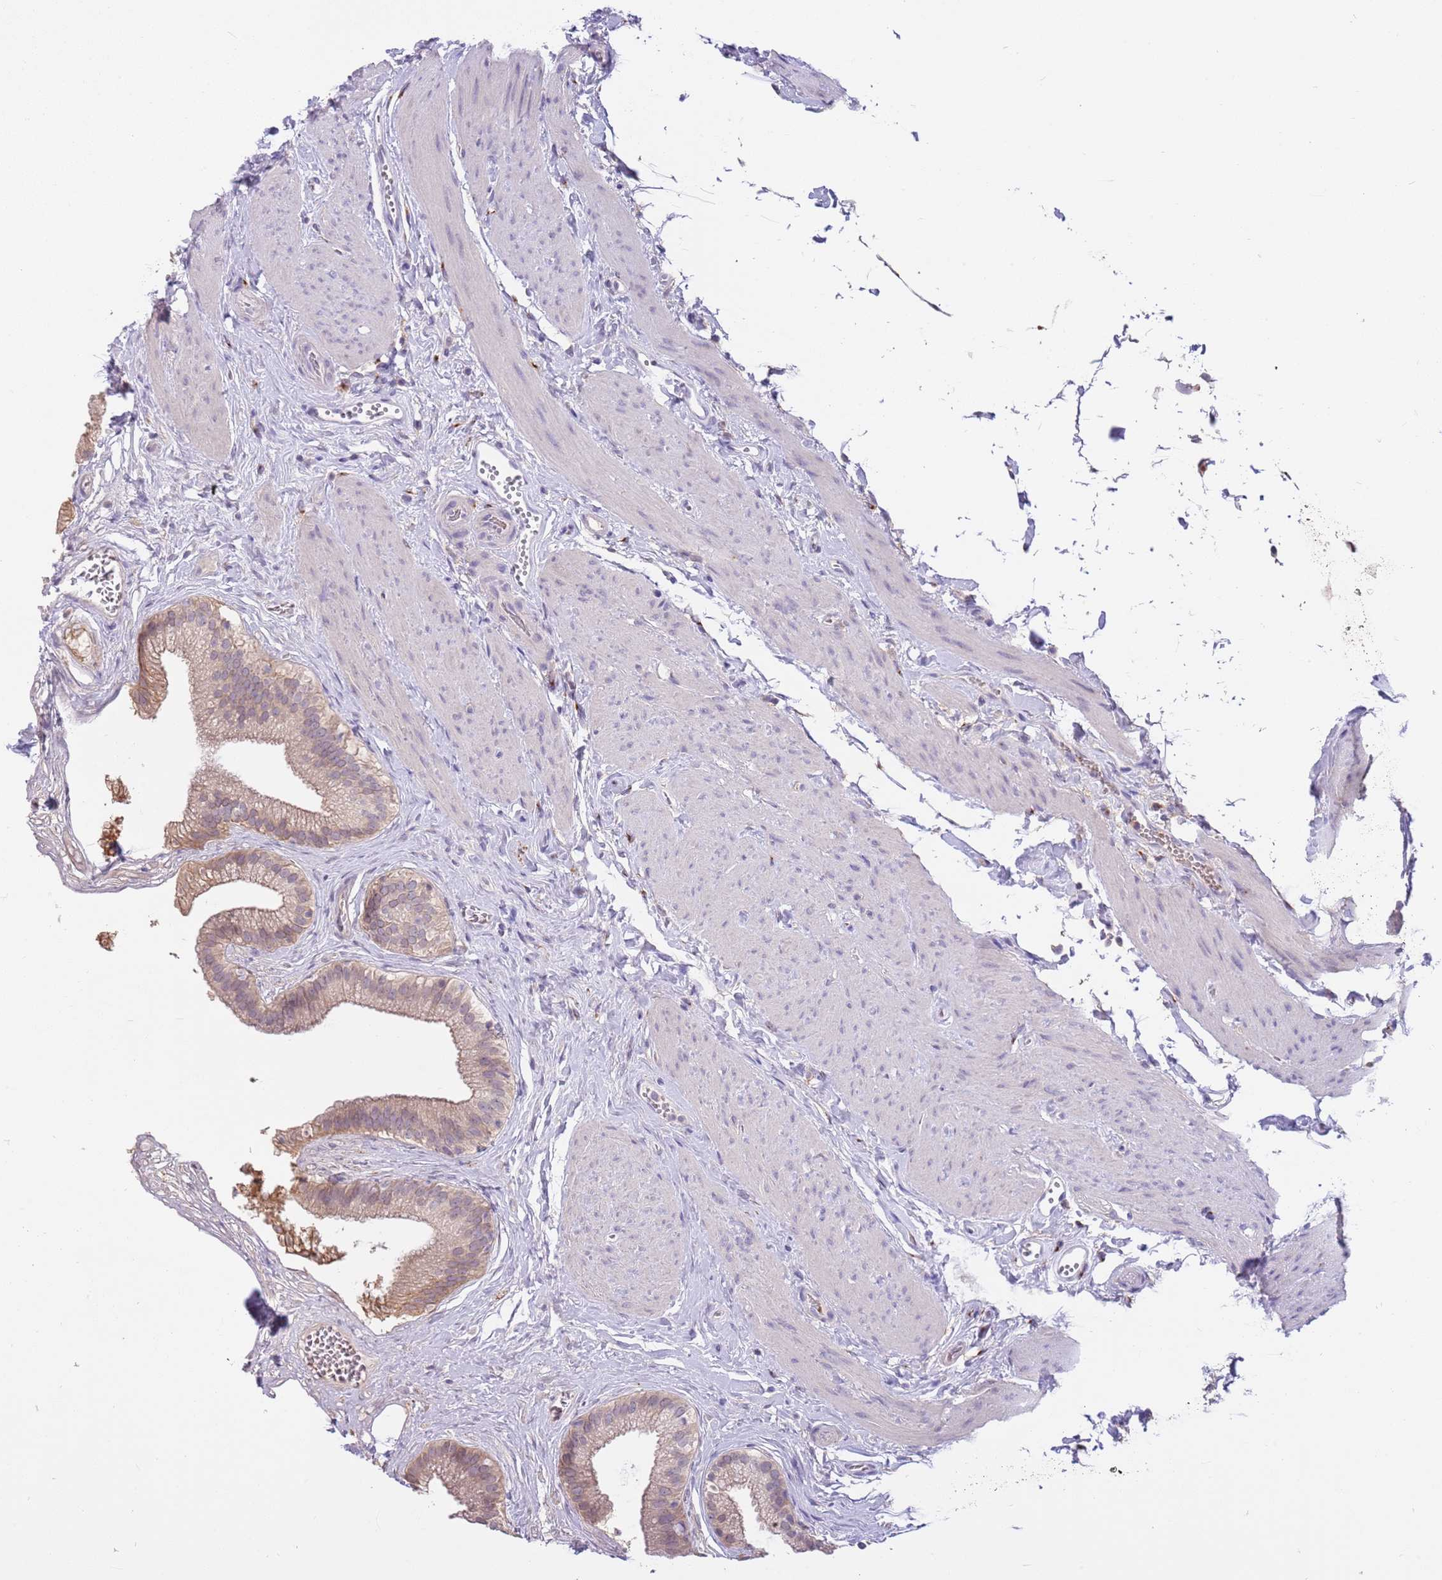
{"staining": {"intensity": "weak", "quantity": "<25%", "location": "cytoplasmic/membranous"}, "tissue": "gallbladder", "cell_type": "Glandular cells", "image_type": "normal", "snomed": [{"axis": "morphology", "description": "Normal tissue, NOS"}, {"axis": "topography", "description": "Gallbladder"}], "caption": "DAB (3,3'-diaminobenzidine) immunohistochemical staining of unremarkable gallbladder shows no significant expression in glandular cells.", "gene": "CFAP73", "patient": {"sex": "female", "age": 54}}